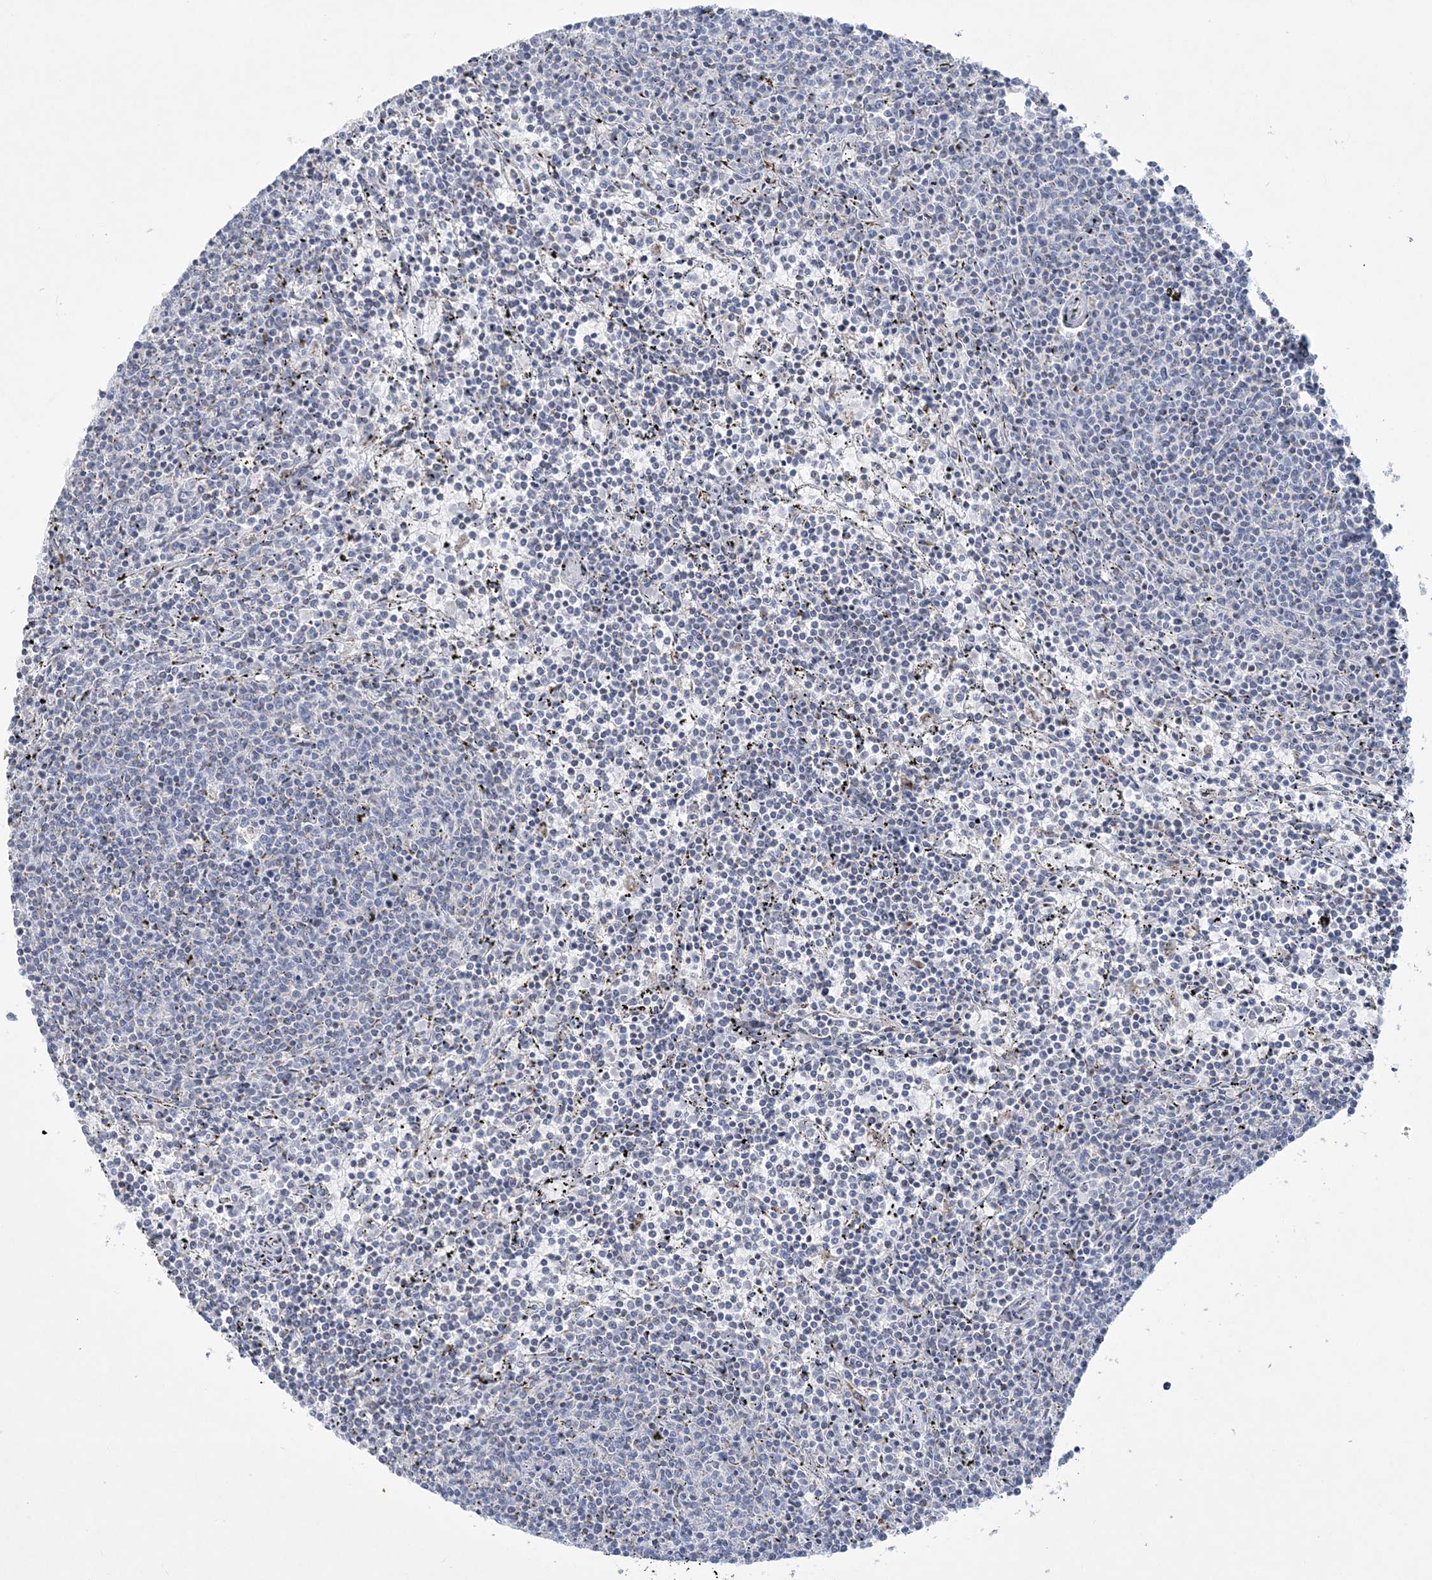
{"staining": {"intensity": "negative", "quantity": "none", "location": "none"}, "tissue": "lymphoma", "cell_type": "Tumor cells", "image_type": "cancer", "snomed": [{"axis": "morphology", "description": "Malignant lymphoma, non-Hodgkin's type, Low grade"}, {"axis": "topography", "description": "Spleen"}], "caption": "There is no significant expression in tumor cells of low-grade malignant lymphoma, non-Hodgkin's type.", "gene": "TBC1D7", "patient": {"sex": "female", "age": 50}}